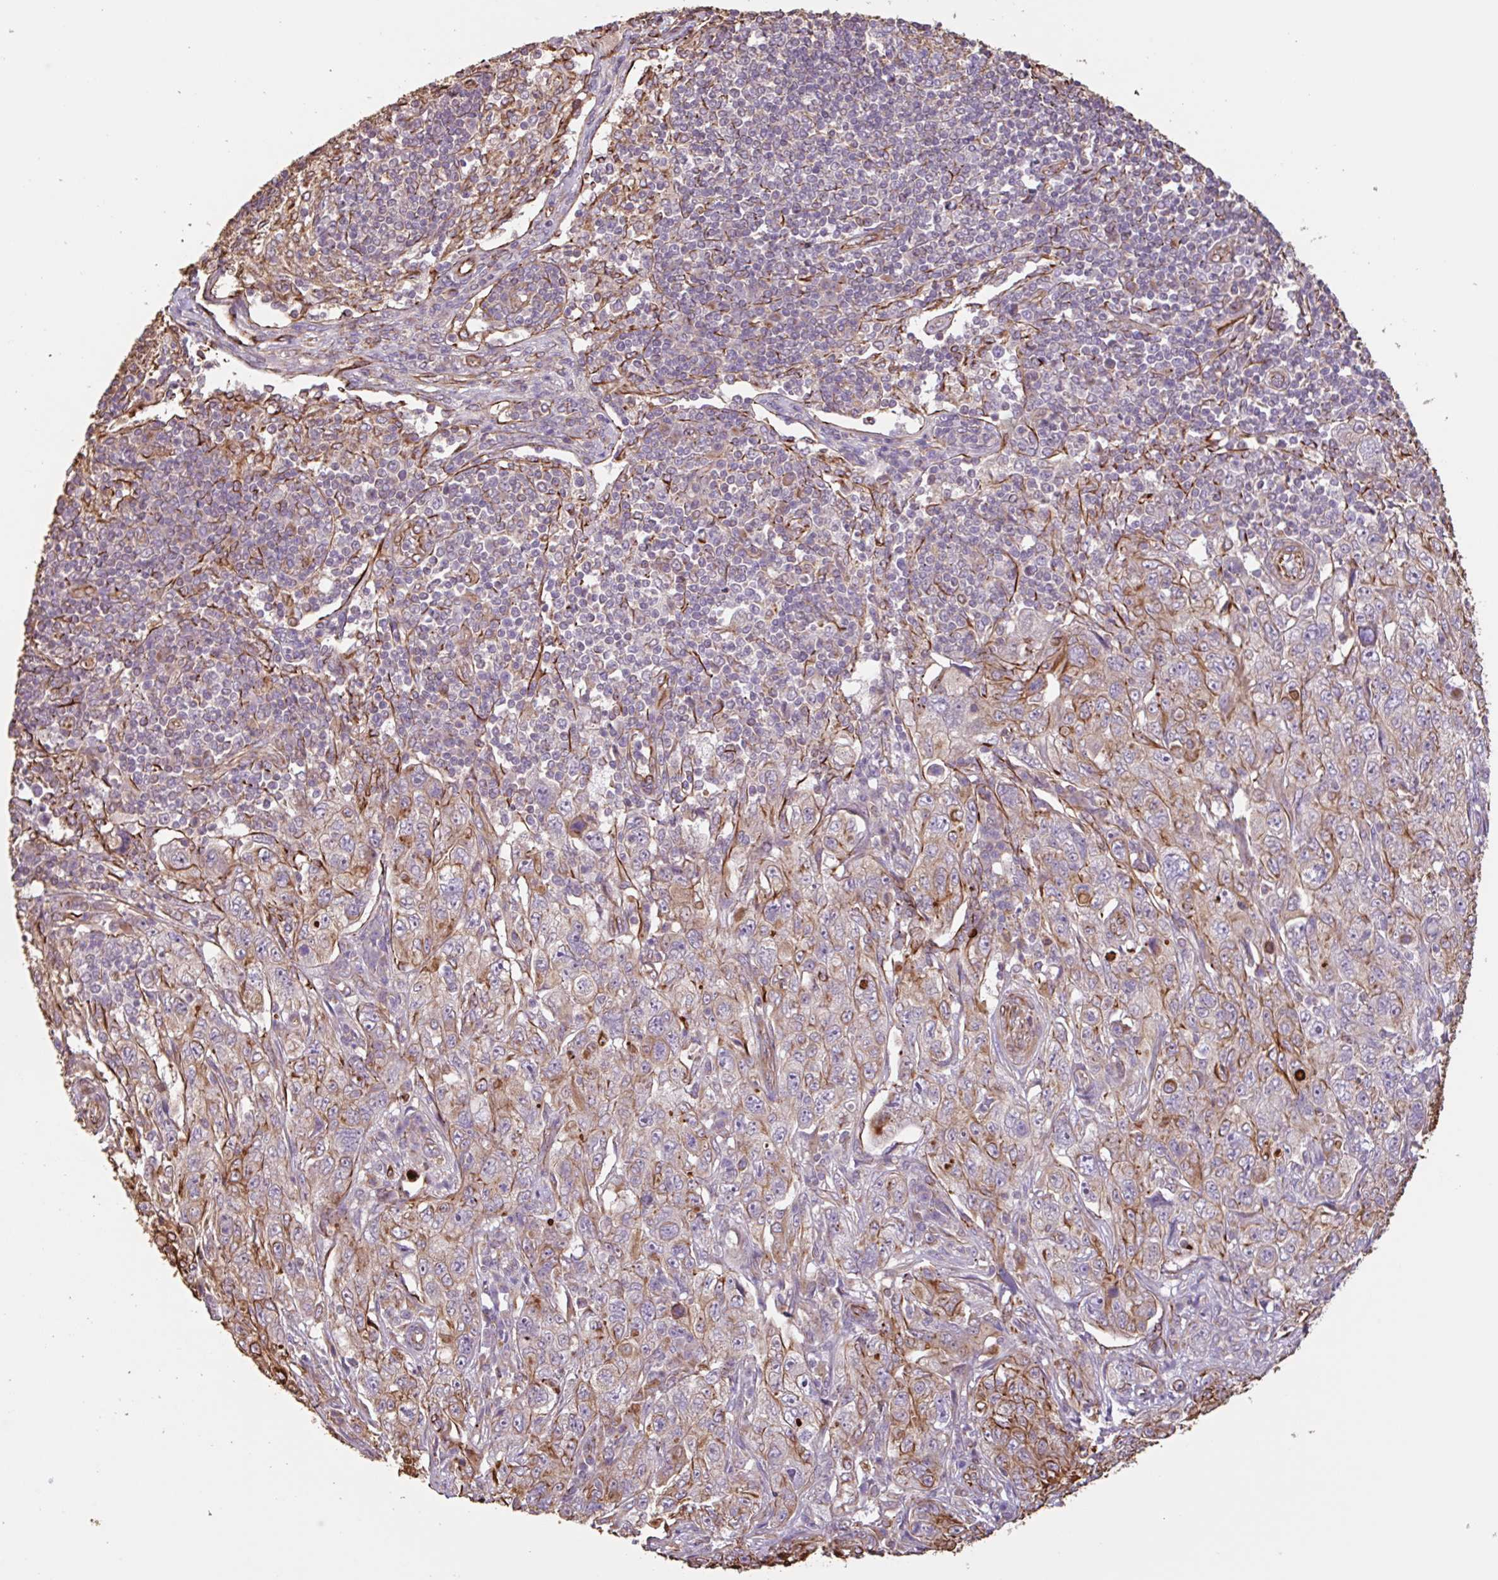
{"staining": {"intensity": "moderate", "quantity": "25%-75%", "location": "cytoplasmic/membranous"}, "tissue": "pancreatic cancer", "cell_type": "Tumor cells", "image_type": "cancer", "snomed": [{"axis": "morphology", "description": "Adenocarcinoma, NOS"}, {"axis": "topography", "description": "Pancreas"}], "caption": "About 25%-75% of tumor cells in pancreatic adenocarcinoma reveal moderate cytoplasmic/membranous protein expression as visualized by brown immunohistochemical staining.", "gene": "ZNF790", "patient": {"sex": "male", "age": 68}}